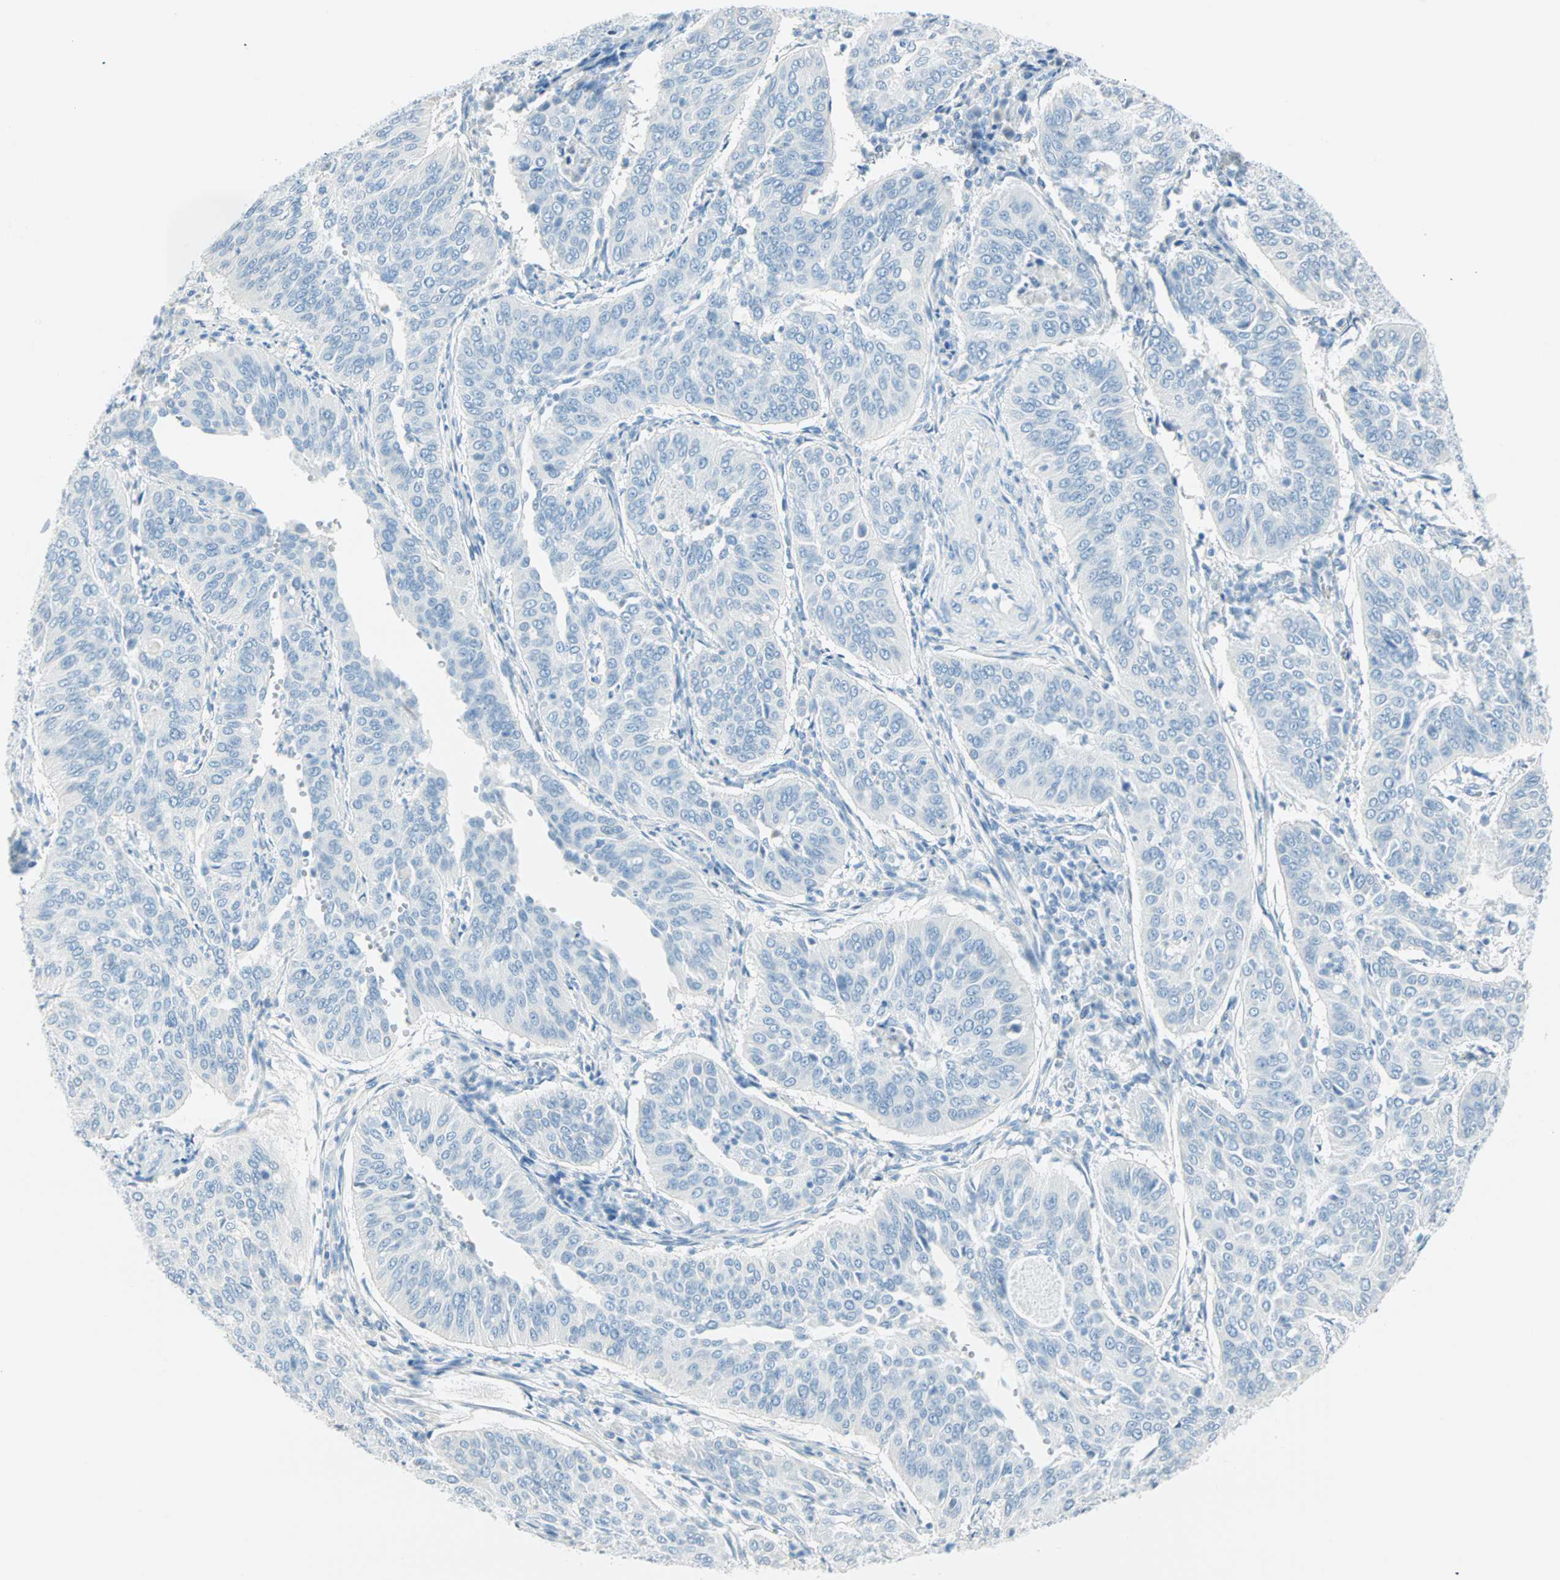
{"staining": {"intensity": "negative", "quantity": "none", "location": "none"}, "tissue": "cervical cancer", "cell_type": "Tumor cells", "image_type": "cancer", "snomed": [{"axis": "morphology", "description": "Normal tissue, NOS"}, {"axis": "morphology", "description": "Squamous cell carcinoma, NOS"}, {"axis": "topography", "description": "Cervix"}], "caption": "Cervical cancer (squamous cell carcinoma) was stained to show a protein in brown. There is no significant staining in tumor cells.", "gene": "NES", "patient": {"sex": "female", "age": 39}}